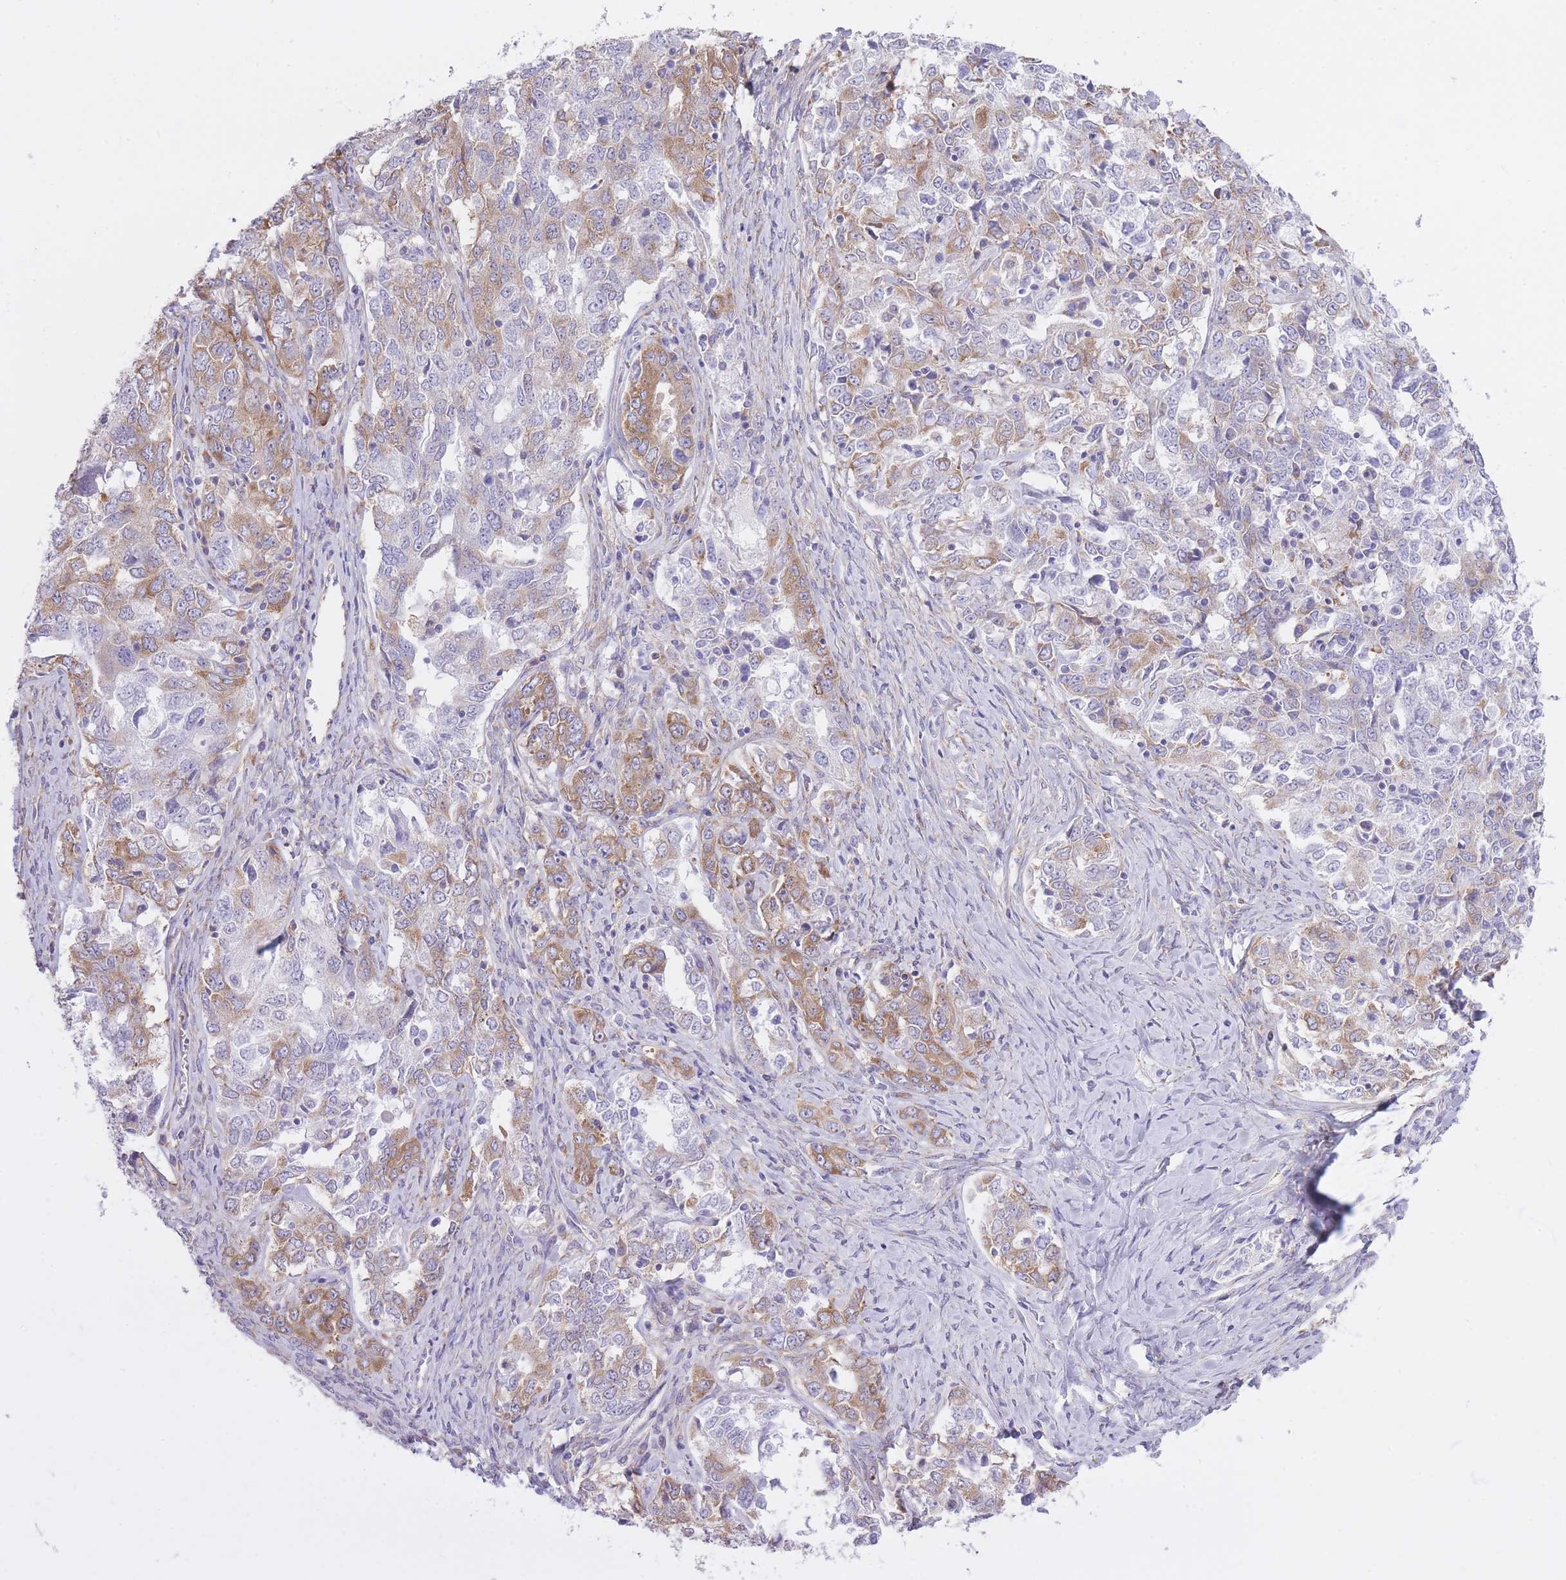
{"staining": {"intensity": "moderate", "quantity": "25%-75%", "location": "cytoplasmic/membranous"}, "tissue": "ovarian cancer", "cell_type": "Tumor cells", "image_type": "cancer", "snomed": [{"axis": "morphology", "description": "Carcinoma, endometroid"}, {"axis": "topography", "description": "Ovary"}], "caption": "DAB immunohistochemical staining of endometroid carcinoma (ovarian) demonstrates moderate cytoplasmic/membranous protein positivity in about 25%-75% of tumor cells. (Brightfield microscopy of DAB IHC at high magnification).", "gene": "ZNF501", "patient": {"sex": "female", "age": 62}}